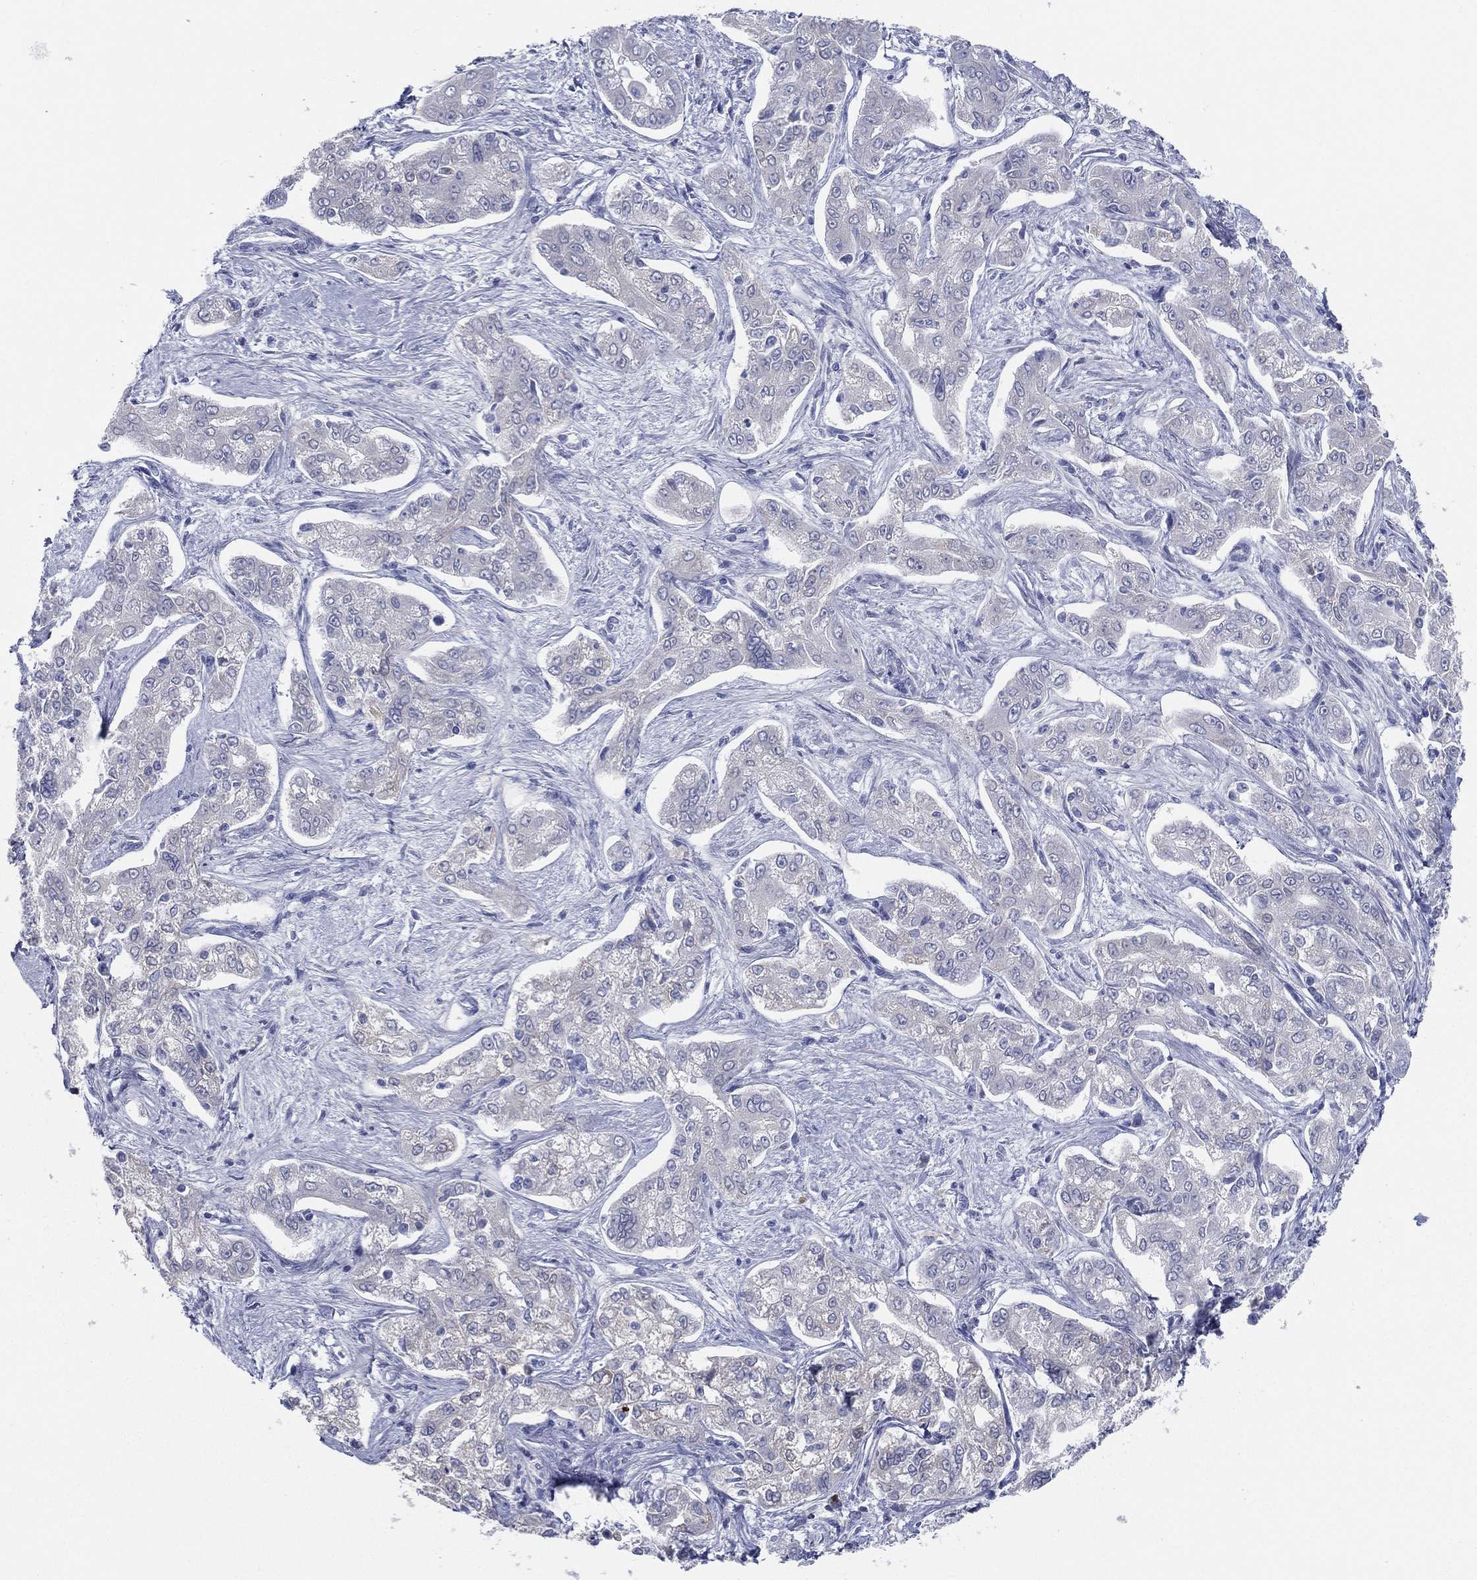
{"staining": {"intensity": "negative", "quantity": "none", "location": "none"}, "tissue": "liver cancer", "cell_type": "Tumor cells", "image_type": "cancer", "snomed": [{"axis": "morphology", "description": "Cholangiocarcinoma"}, {"axis": "topography", "description": "Liver"}], "caption": "The image exhibits no significant staining in tumor cells of cholangiocarcinoma (liver). (DAB immunohistochemistry, high magnification).", "gene": "STS", "patient": {"sex": "female", "age": 47}}